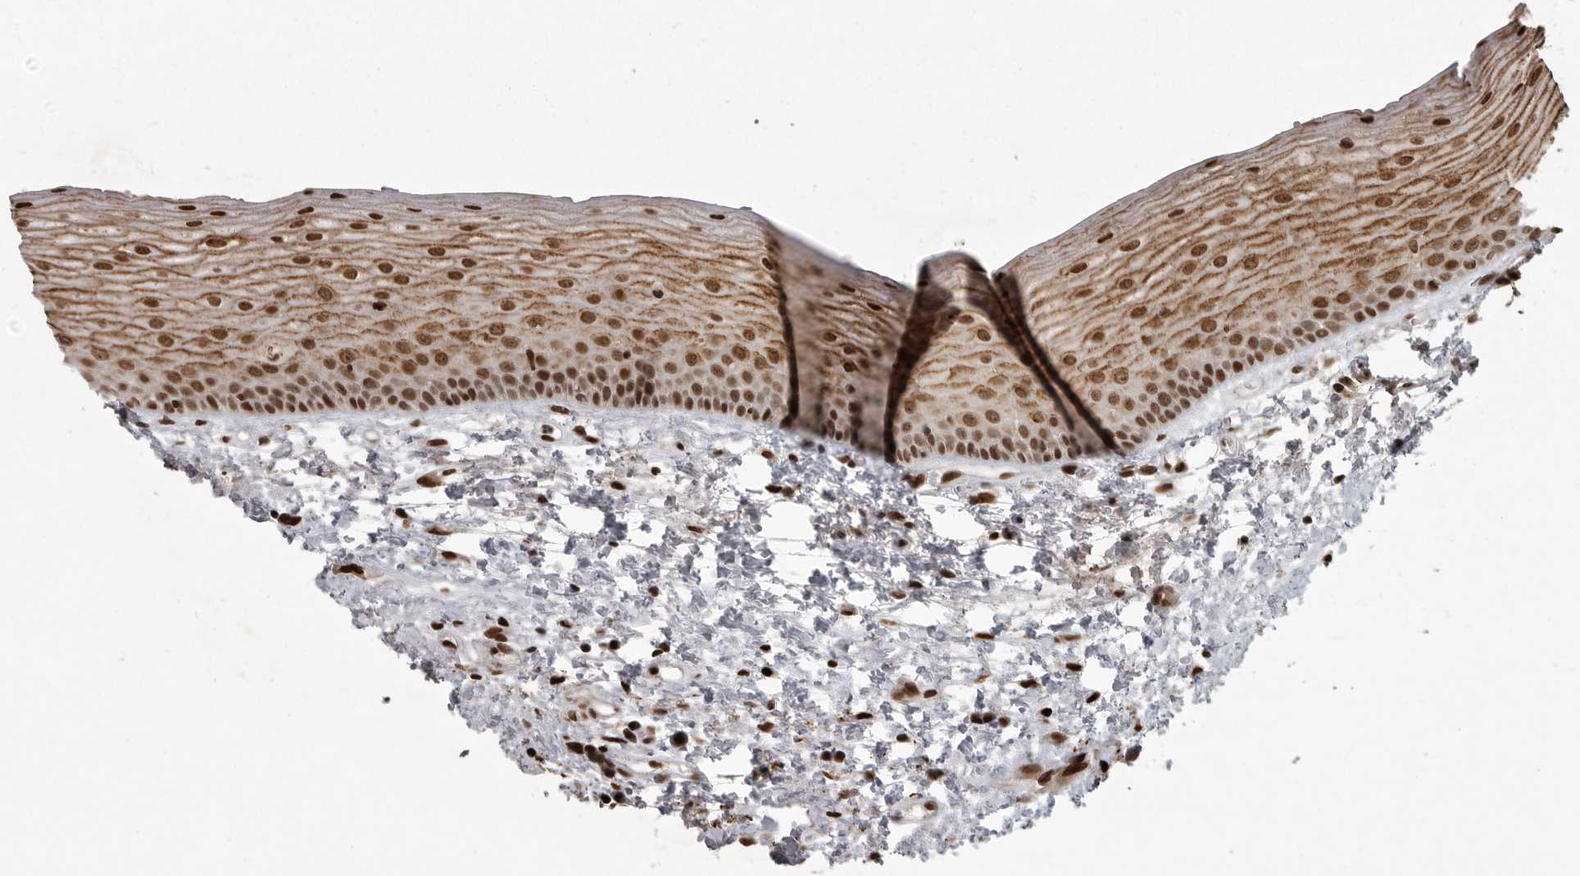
{"staining": {"intensity": "strong", "quantity": ">75%", "location": "cytoplasmic/membranous,nuclear"}, "tissue": "oral mucosa", "cell_type": "Squamous epithelial cells", "image_type": "normal", "snomed": [{"axis": "morphology", "description": "Normal tissue, NOS"}, {"axis": "topography", "description": "Oral tissue"}], "caption": "Oral mucosa stained with IHC reveals strong cytoplasmic/membranous,nuclear positivity in about >75% of squamous epithelial cells.", "gene": "YAF2", "patient": {"sex": "female", "age": 76}}